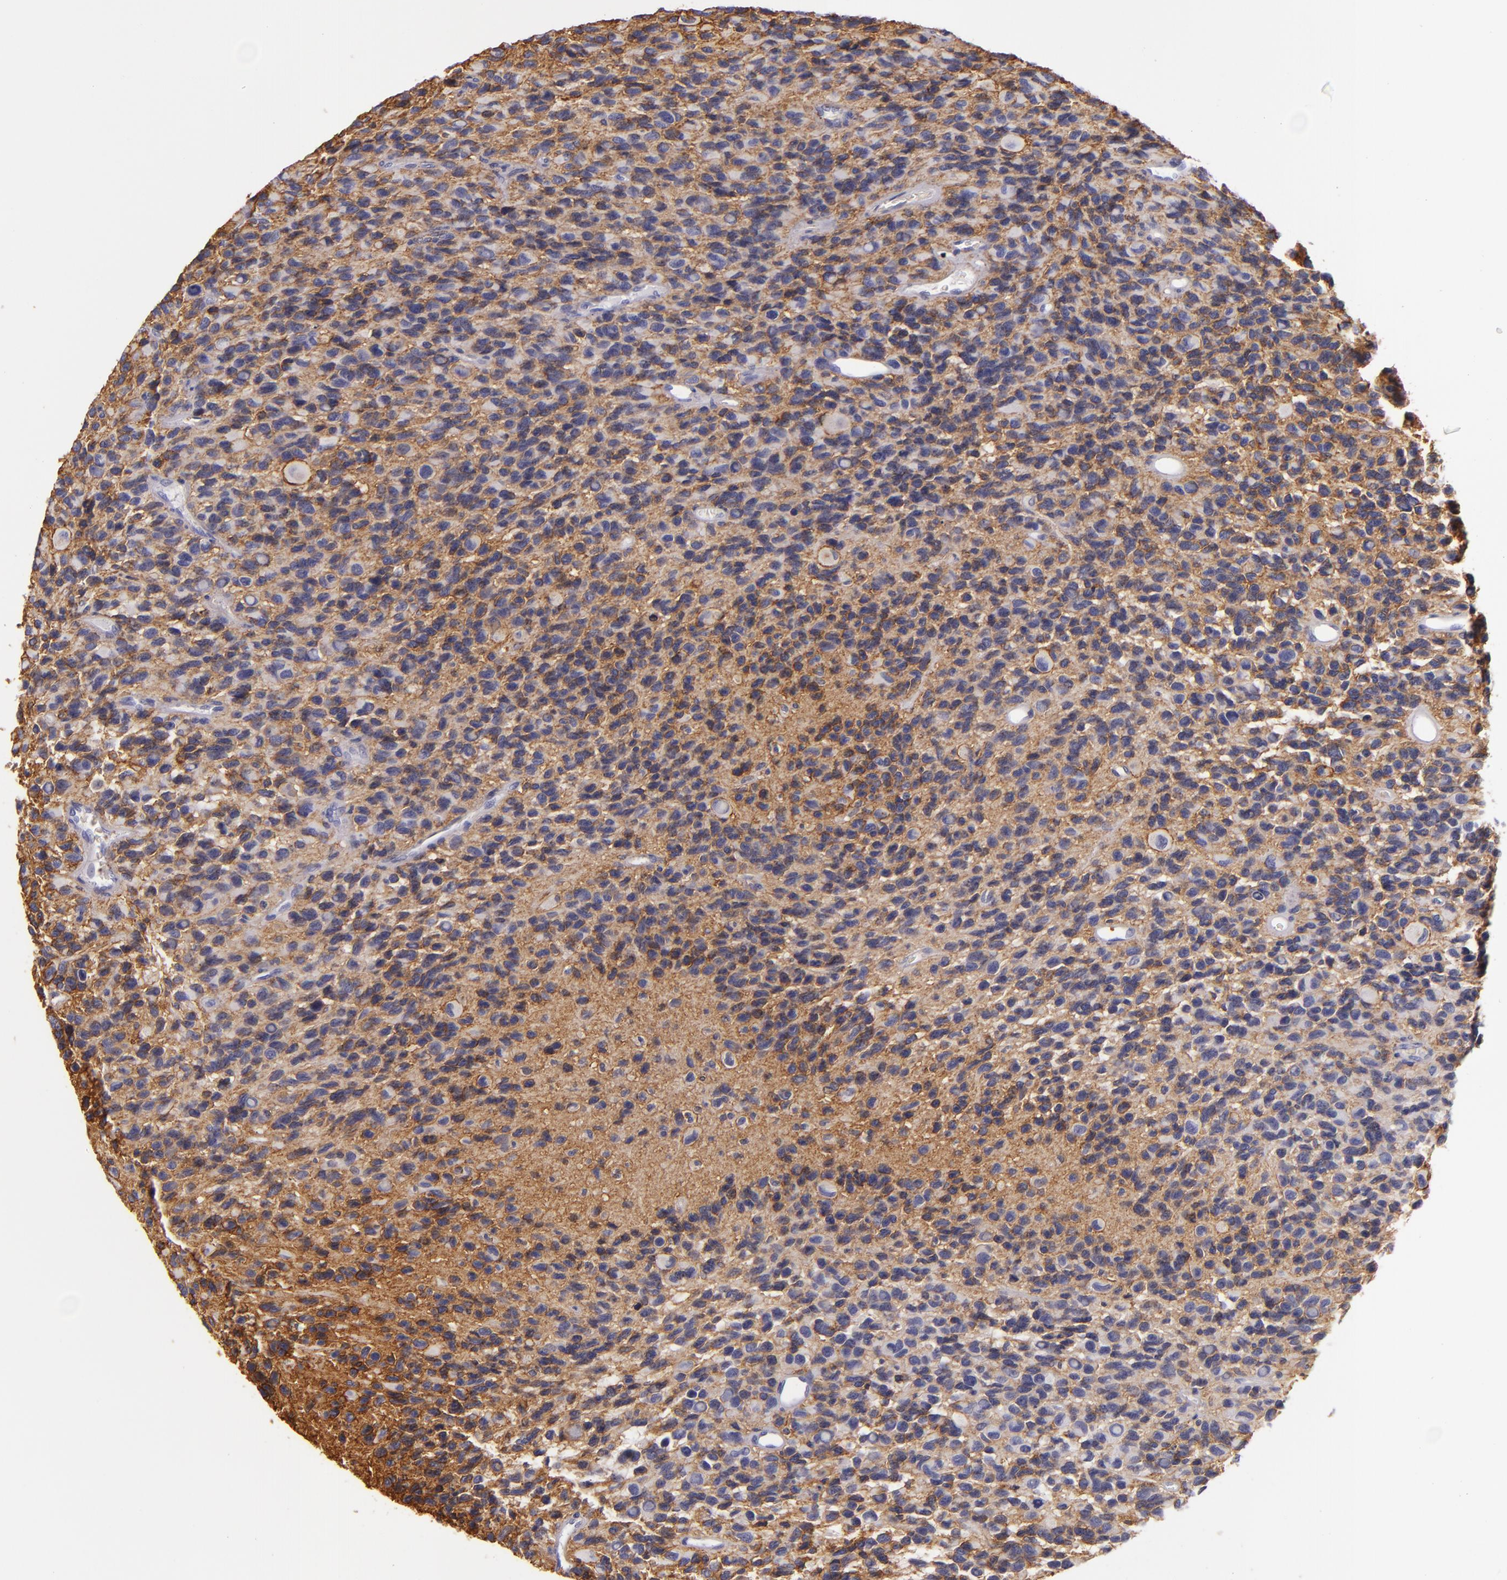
{"staining": {"intensity": "strong", "quantity": ">75%", "location": "cytoplasmic/membranous"}, "tissue": "glioma", "cell_type": "Tumor cells", "image_type": "cancer", "snomed": [{"axis": "morphology", "description": "Glioma, malignant, High grade"}, {"axis": "topography", "description": "Brain"}], "caption": "Immunohistochemical staining of human malignant glioma (high-grade) exhibits high levels of strong cytoplasmic/membranous protein staining in about >75% of tumor cells. The staining was performed using DAB (3,3'-diaminobenzidine), with brown indicating positive protein expression. Nuclei are stained blue with hematoxylin.", "gene": "CD9", "patient": {"sex": "male", "age": 77}}